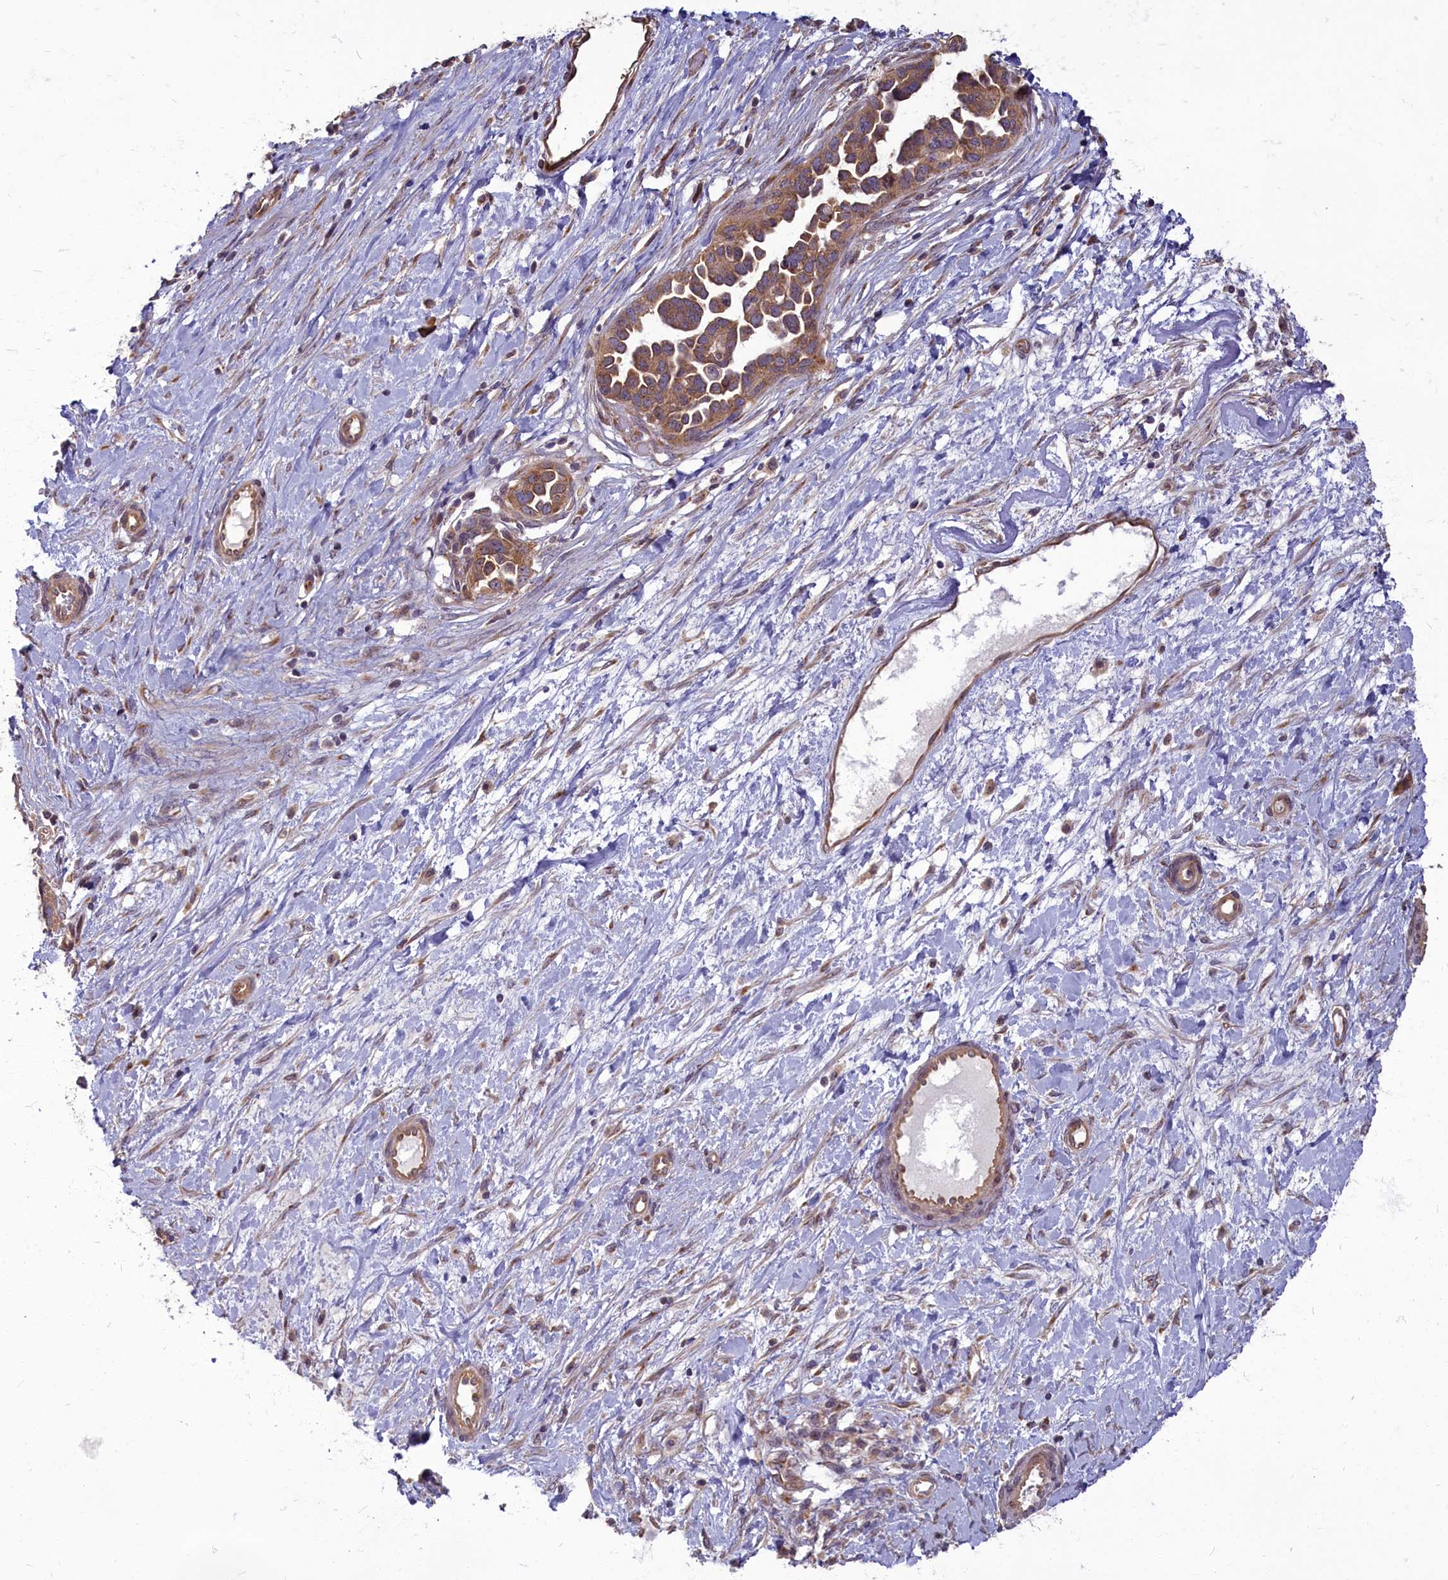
{"staining": {"intensity": "moderate", "quantity": ">75%", "location": "cytoplasmic/membranous"}, "tissue": "ovarian cancer", "cell_type": "Tumor cells", "image_type": "cancer", "snomed": [{"axis": "morphology", "description": "Cystadenocarcinoma, serous, NOS"}, {"axis": "topography", "description": "Ovary"}], "caption": "DAB (3,3'-diaminobenzidine) immunohistochemical staining of human serous cystadenocarcinoma (ovarian) reveals moderate cytoplasmic/membranous protein positivity in approximately >75% of tumor cells. (brown staining indicates protein expression, while blue staining denotes nuclei).", "gene": "MYCBP", "patient": {"sex": "female", "age": 54}}